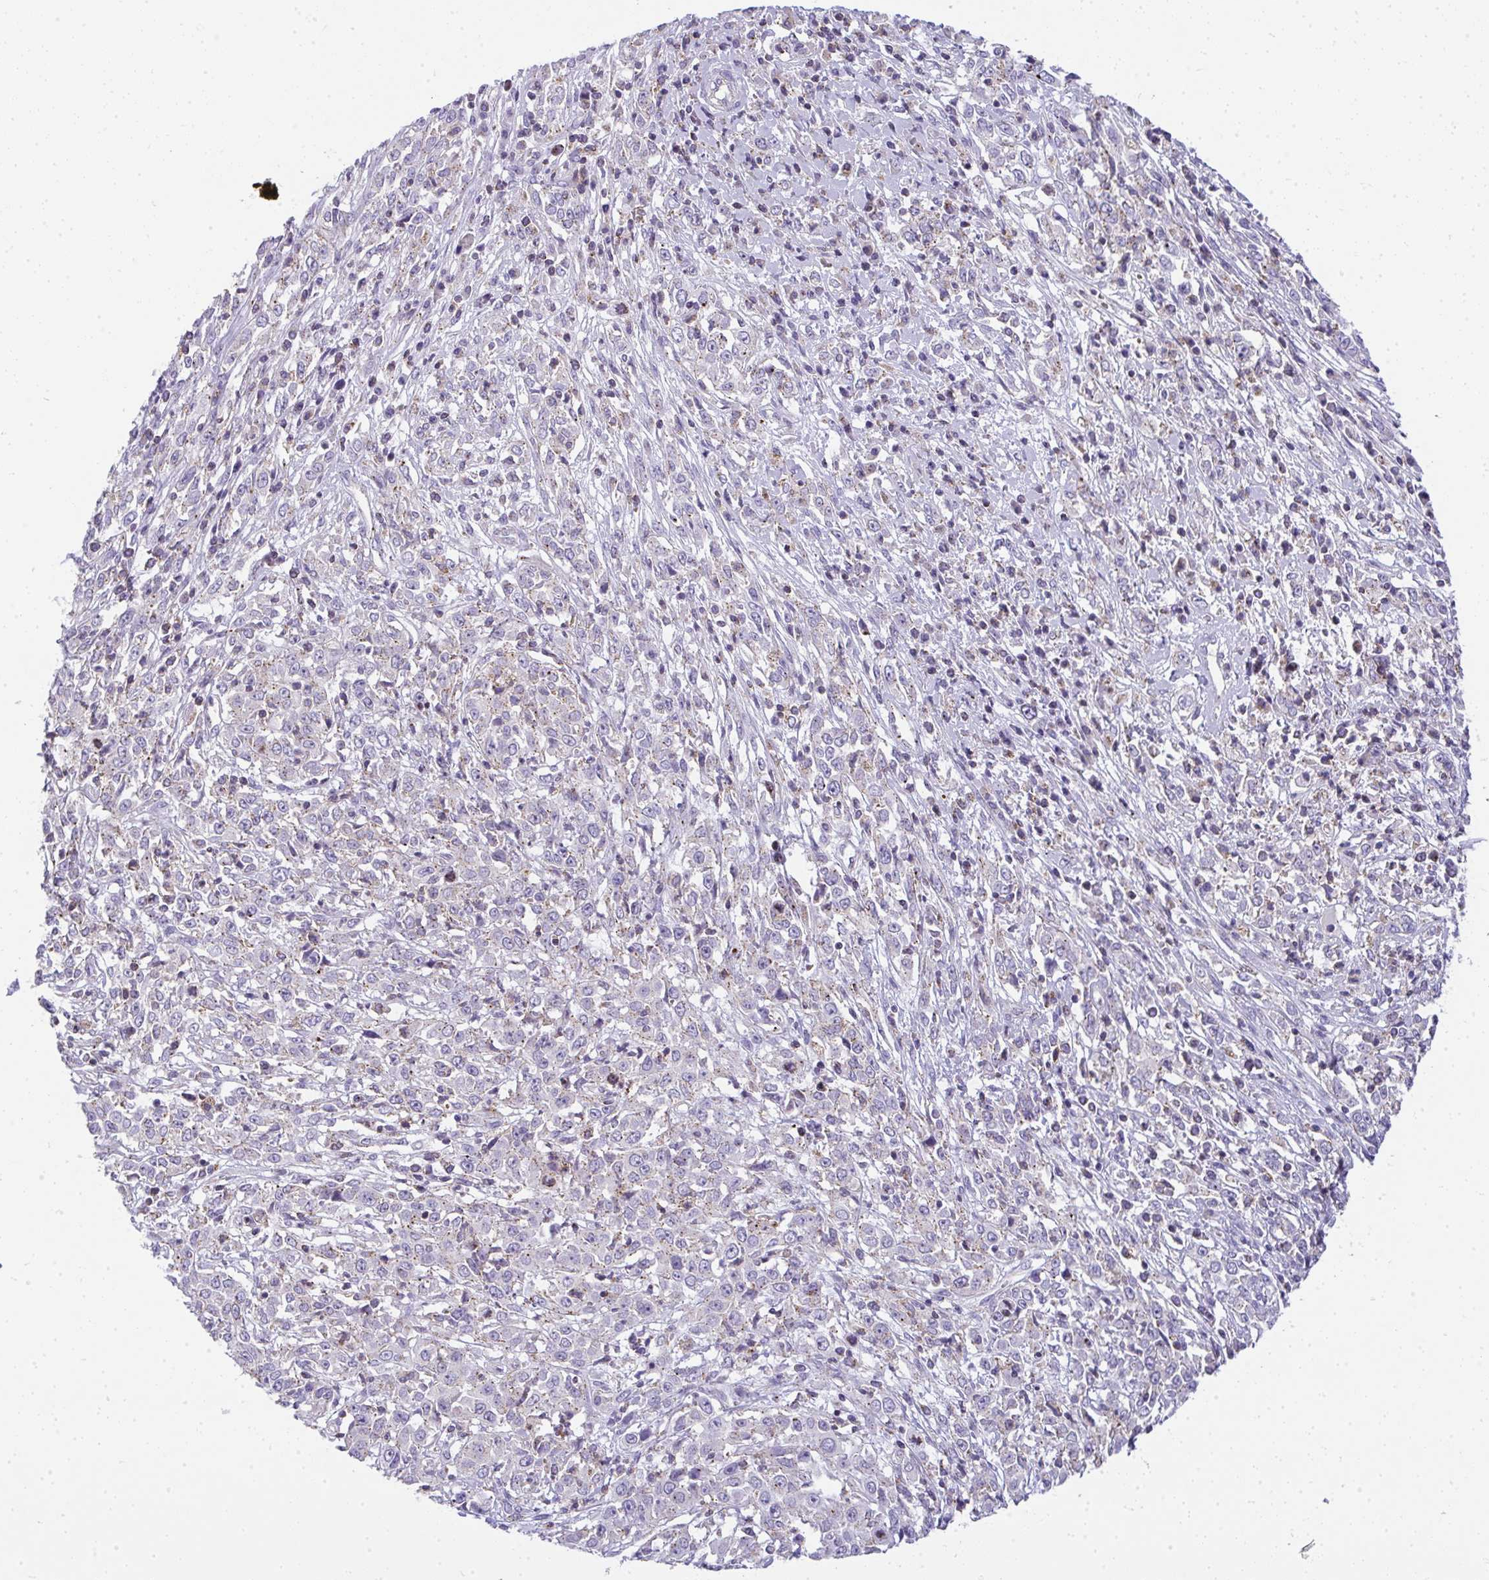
{"staining": {"intensity": "negative", "quantity": "none", "location": "none"}, "tissue": "cervical cancer", "cell_type": "Tumor cells", "image_type": "cancer", "snomed": [{"axis": "morphology", "description": "Adenocarcinoma, NOS"}, {"axis": "topography", "description": "Cervix"}], "caption": "Tumor cells are negative for brown protein staining in adenocarcinoma (cervical). (DAB (3,3'-diaminobenzidine) immunohistochemistry (IHC) visualized using brightfield microscopy, high magnification).", "gene": "VPS4B", "patient": {"sex": "female", "age": 40}}